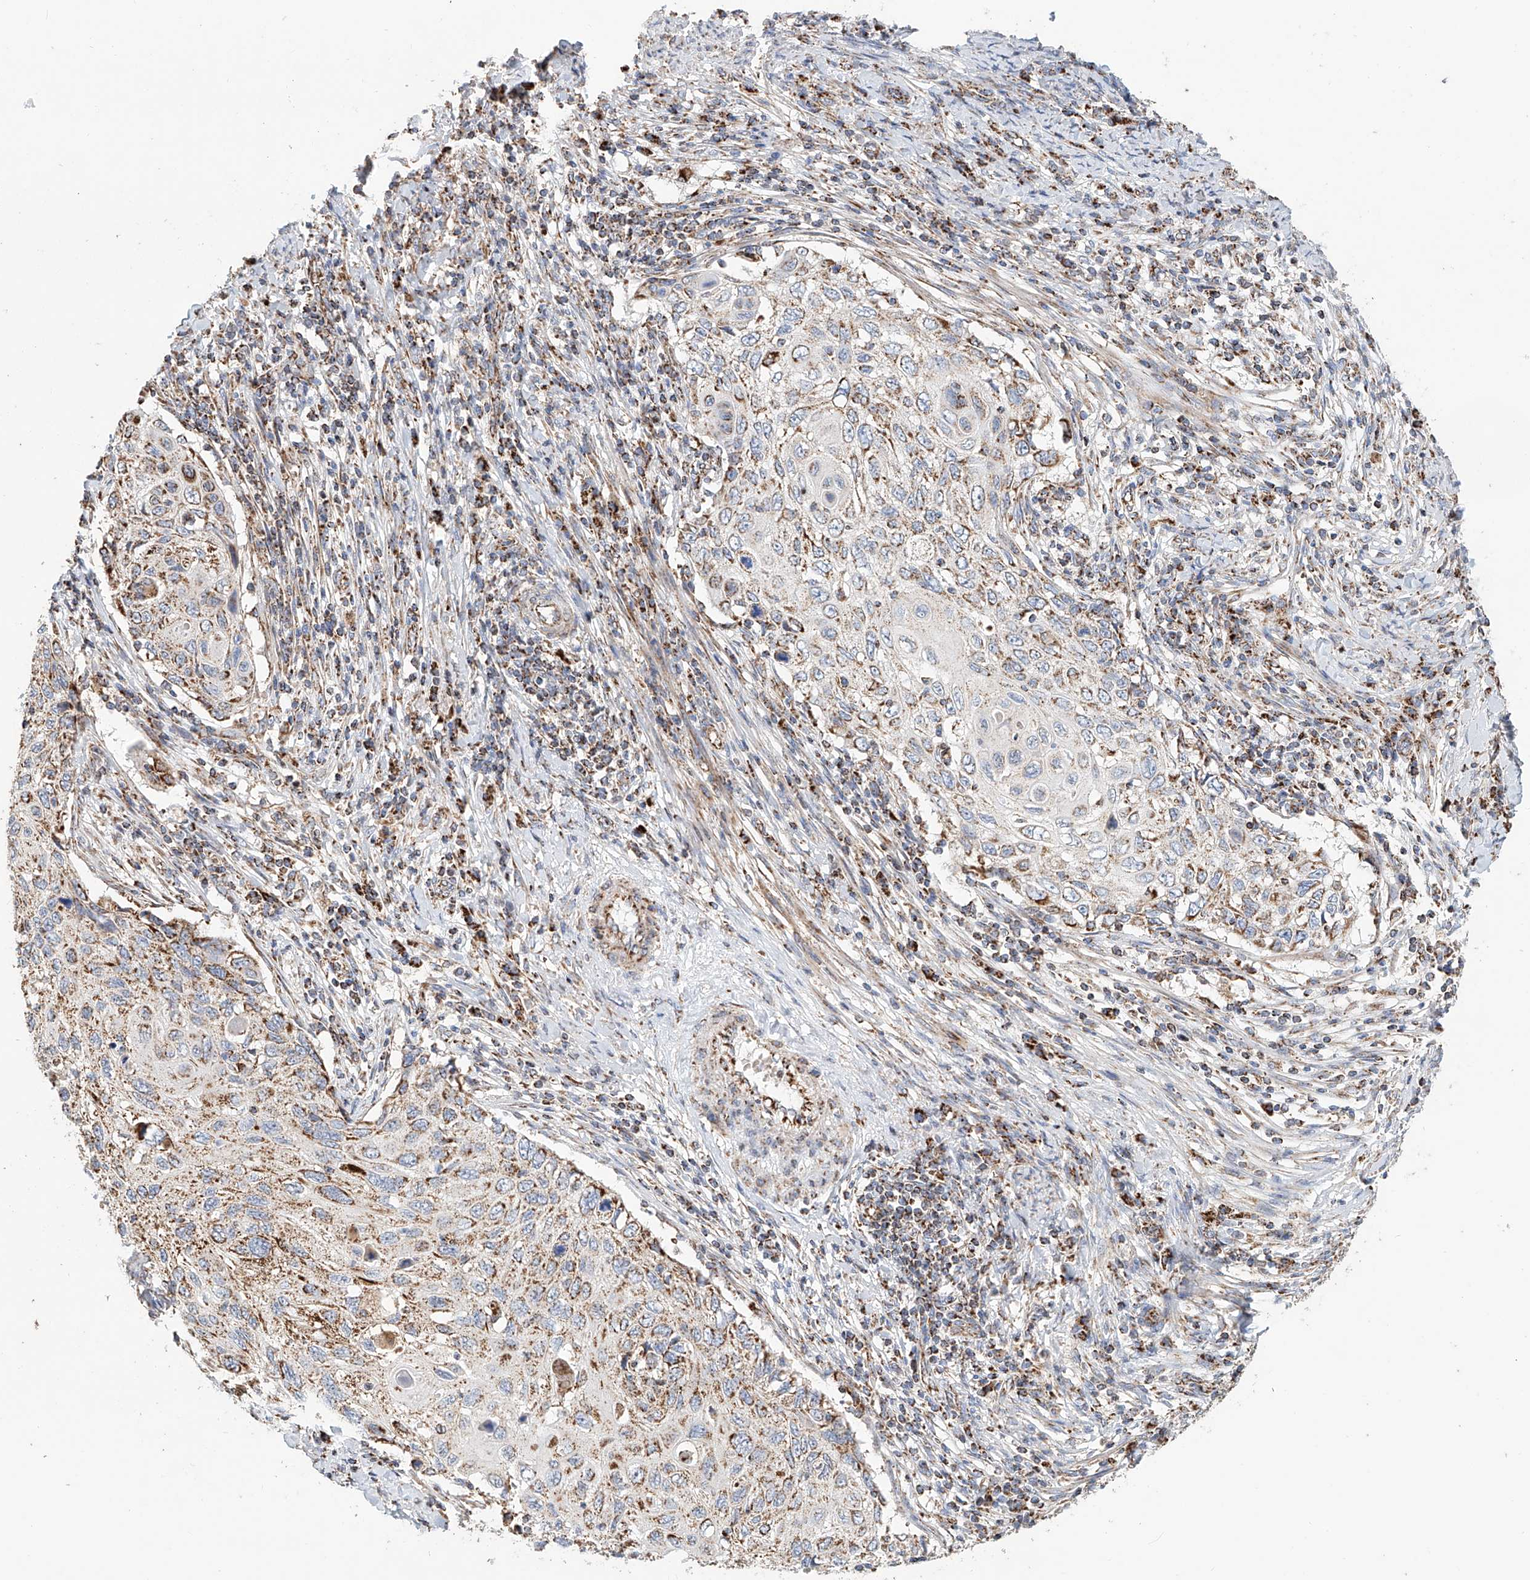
{"staining": {"intensity": "moderate", "quantity": "25%-75%", "location": "cytoplasmic/membranous"}, "tissue": "cervical cancer", "cell_type": "Tumor cells", "image_type": "cancer", "snomed": [{"axis": "morphology", "description": "Squamous cell carcinoma, NOS"}, {"axis": "topography", "description": "Cervix"}], "caption": "Moderate cytoplasmic/membranous expression is present in about 25%-75% of tumor cells in cervical cancer.", "gene": "MCL1", "patient": {"sex": "female", "age": 70}}